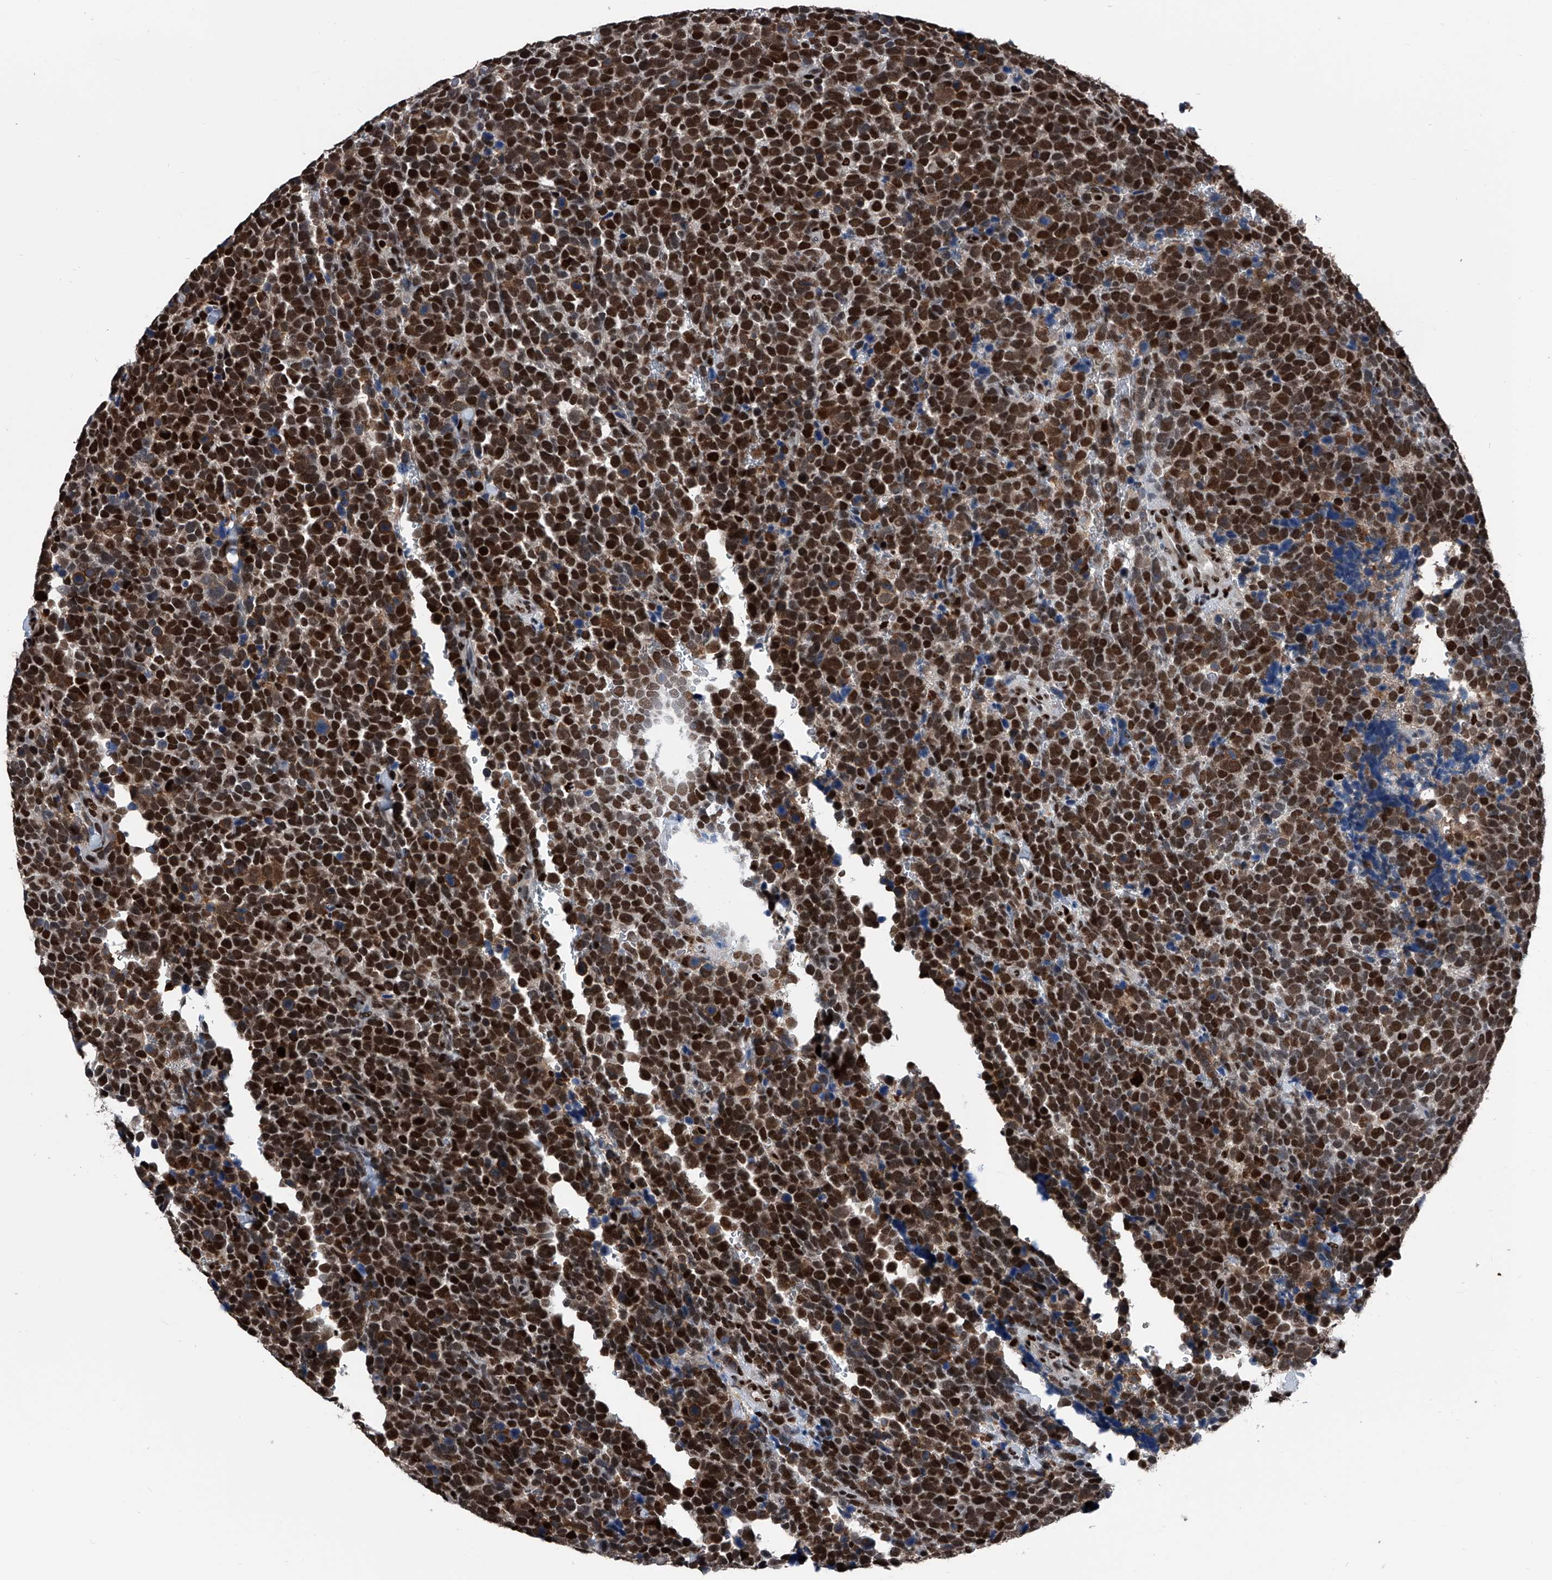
{"staining": {"intensity": "strong", "quantity": ">75%", "location": "cytoplasmic/membranous,nuclear"}, "tissue": "urothelial cancer", "cell_type": "Tumor cells", "image_type": "cancer", "snomed": [{"axis": "morphology", "description": "Urothelial carcinoma, High grade"}, {"axis": "topography", "description": "Urinary bladder"}], "caption": "Urothelial carcinoma (high-grade) stained with DAB (3,3'-diaminobenzidine) IHC reveals high levels of strong cytoplasmic/membranous and nuclear positivity in about >75% of tumor cells.", "gene": "FKBP5", "patient": {"sex": "female", "age": 82}}